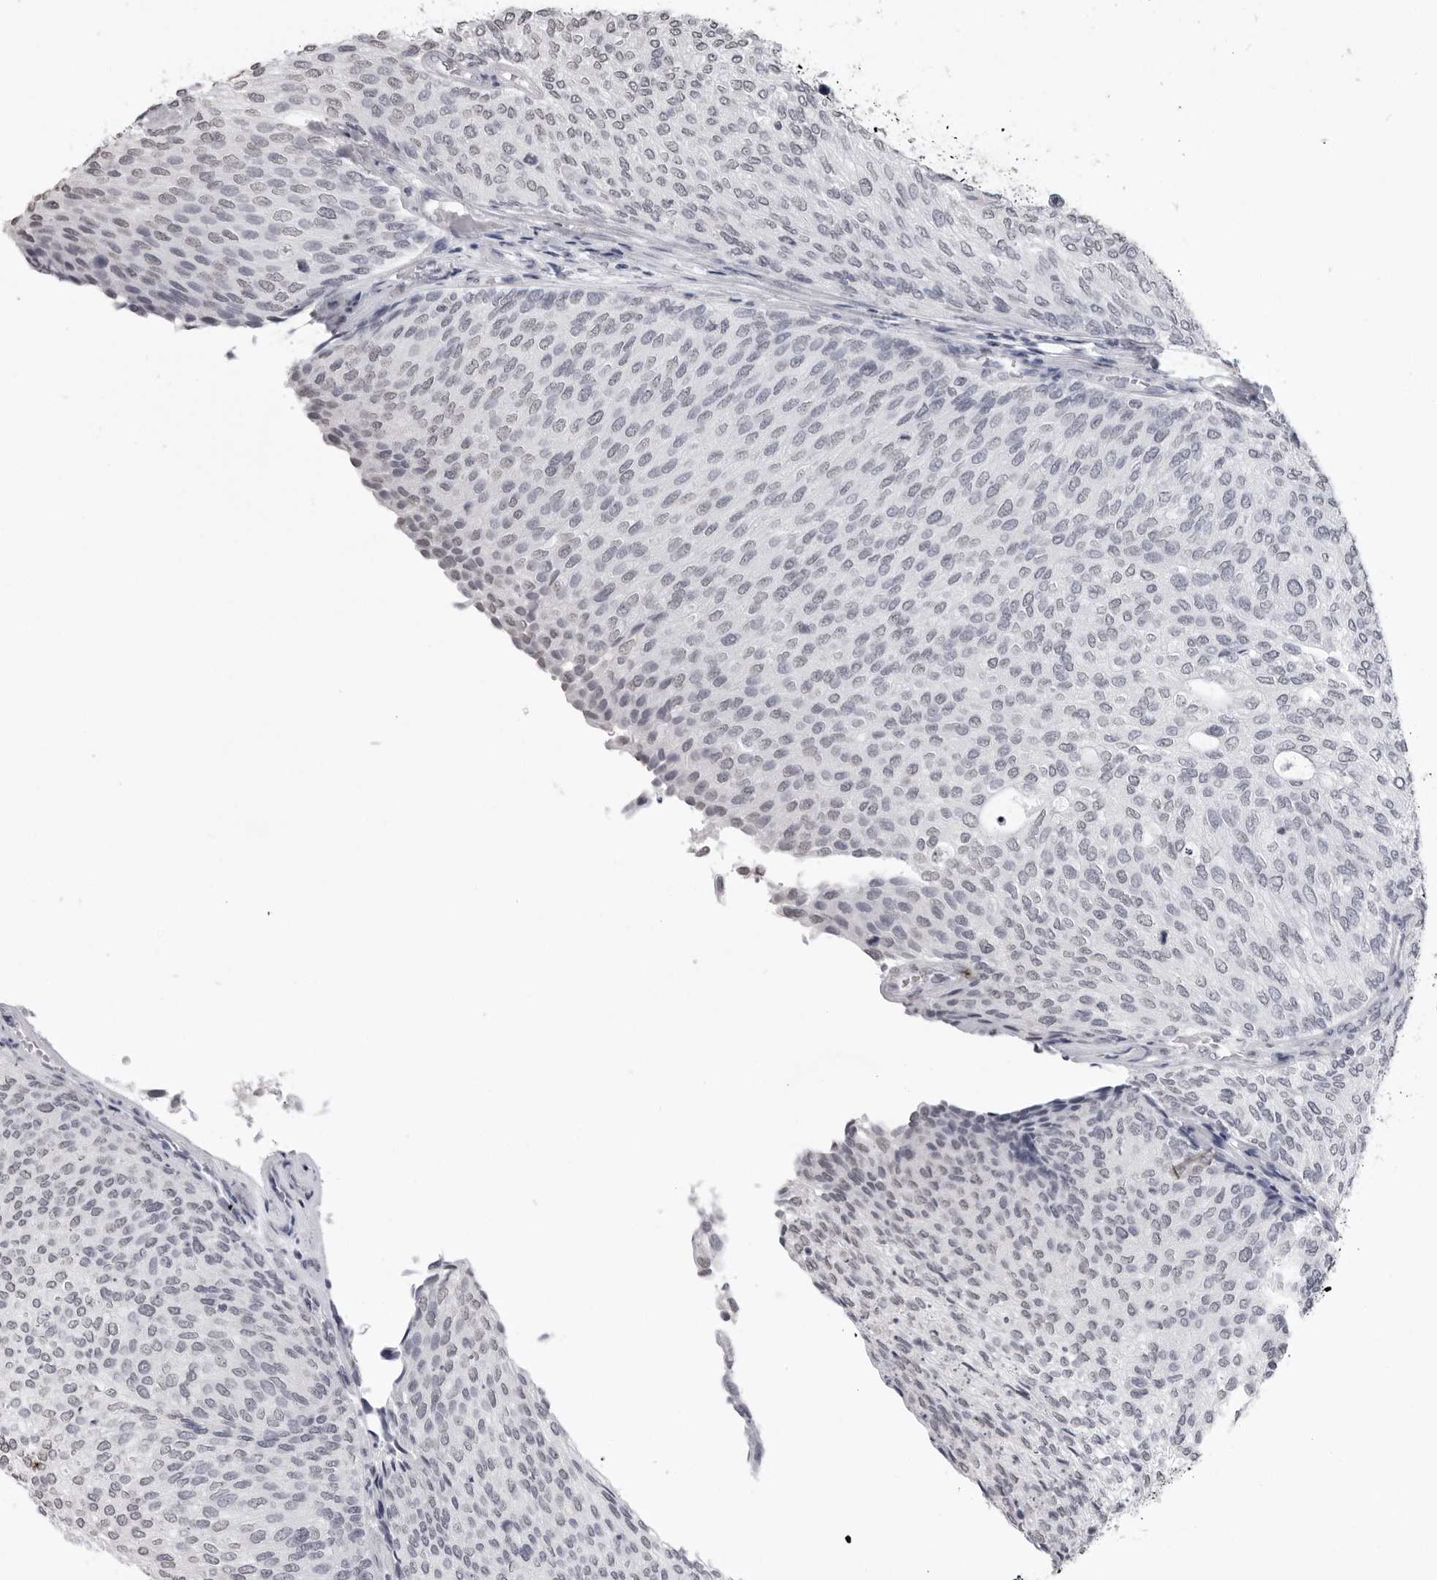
{"staining": {"intensity": "weak", "quantity": "<25%", "location": "nuclear"}, "tissue": "urothelial cancer", "cell_type": "Tumor cells", "image_type": "cancer", "snomed": [{"axis": "morphology", "description": "Urothelial carcinoma, Low grade"}, {"axis": "topography", "description": "Urinary bladder"}], "caption": "The image reveals no staining of tumor cells in urothelial carcinoma (low-grade).", "gene": "HEPACAM", "patient": {"sex": "female", "age": 79}}